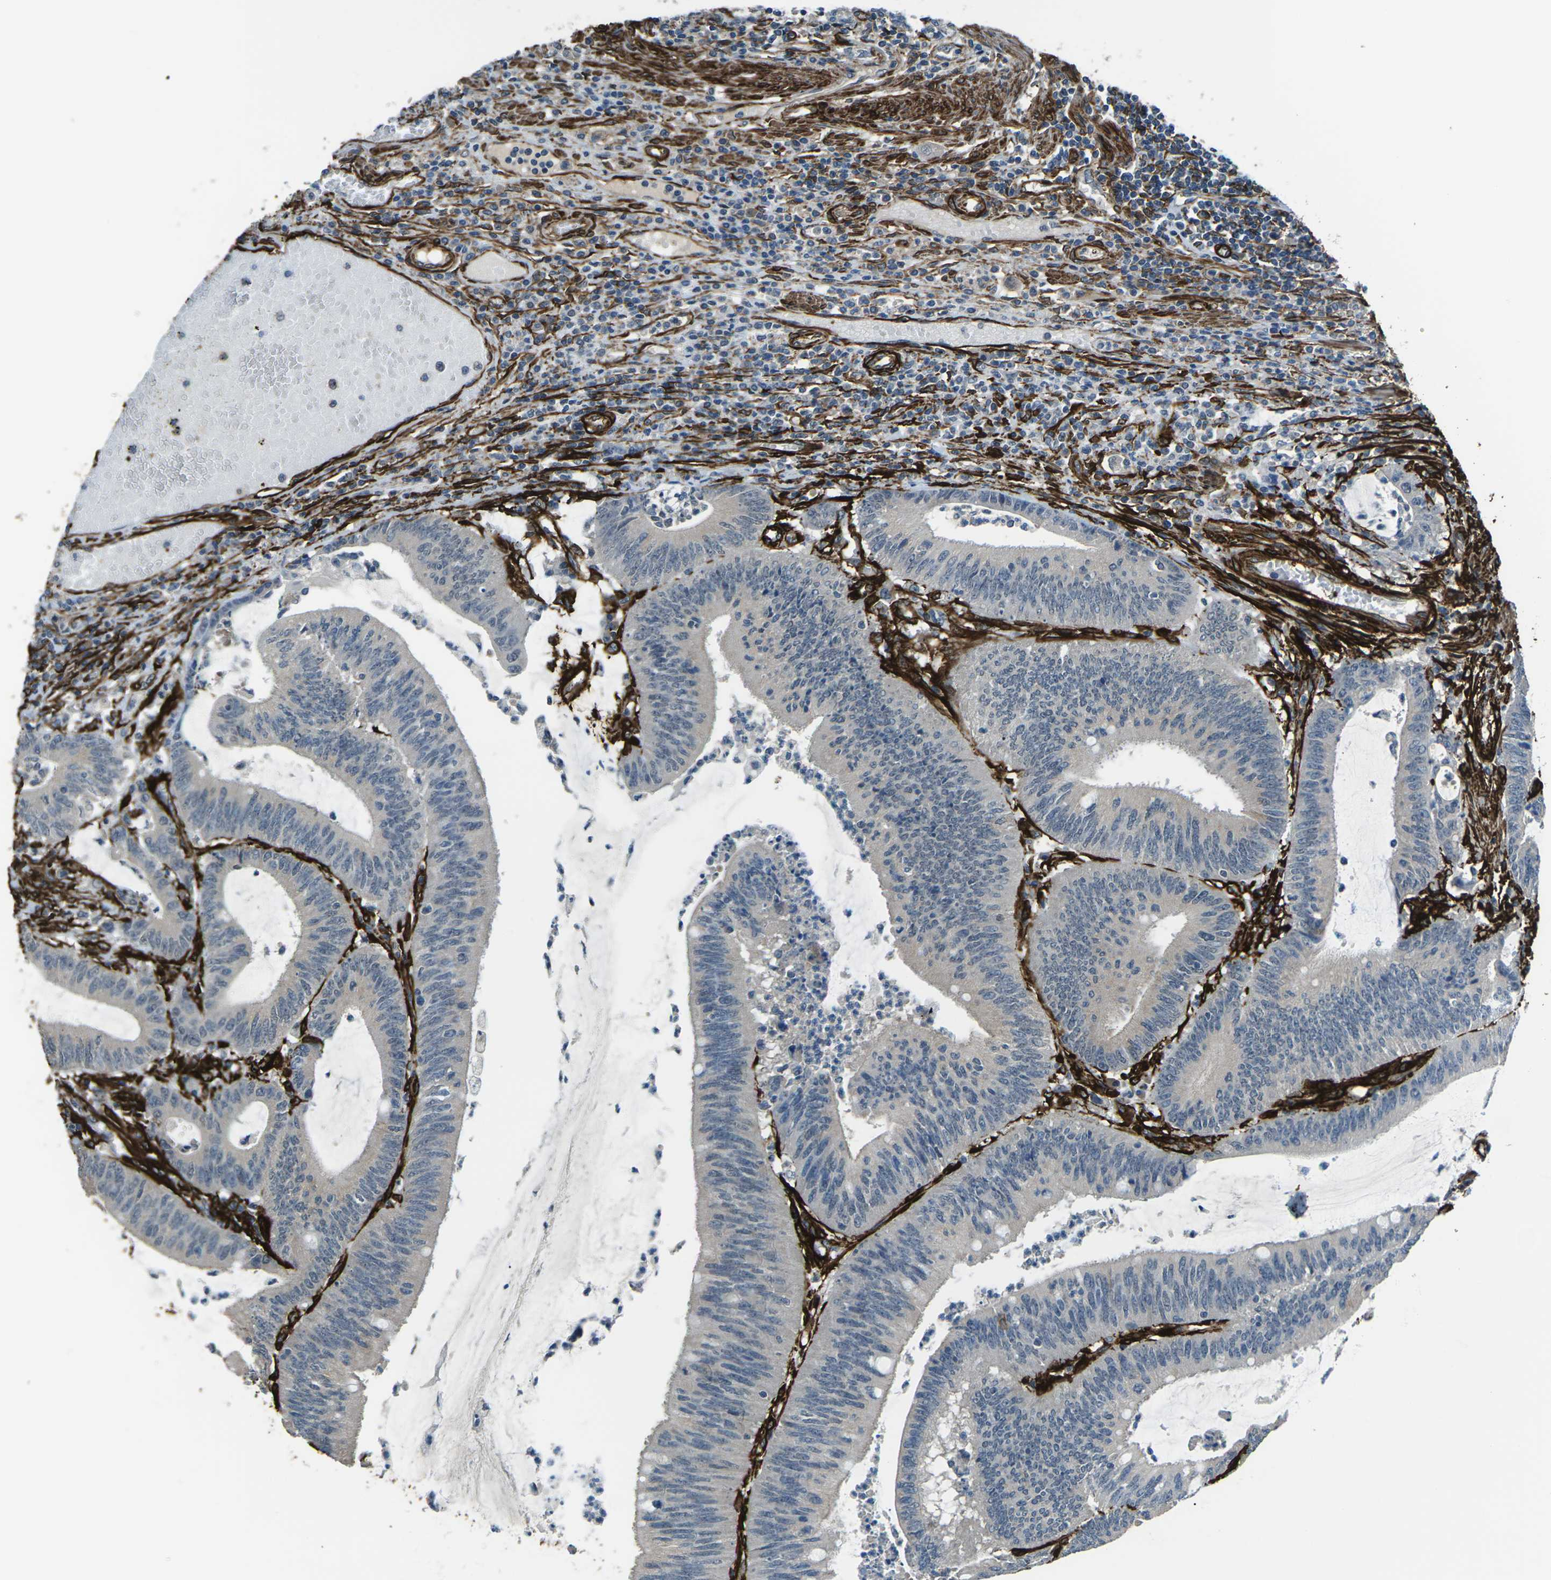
{"staining": {"intensity": "negative", "quantity": "none", "location": "none"}, "tissue": "colorectal cancer", "cell_type": "Tumor cells", "image_type": "cancer", "snomed": [{"axis": "morphology", "description": "Adenocarcinoma, NOS"}, {"axis": "topography", "description": "Rectum"}], "caption": "The photomicrograph displays no staining of tumor cells in colorectal cancer.", "gene": "GRAMD1C", "patient": {"sex": "female", "age": 66}}